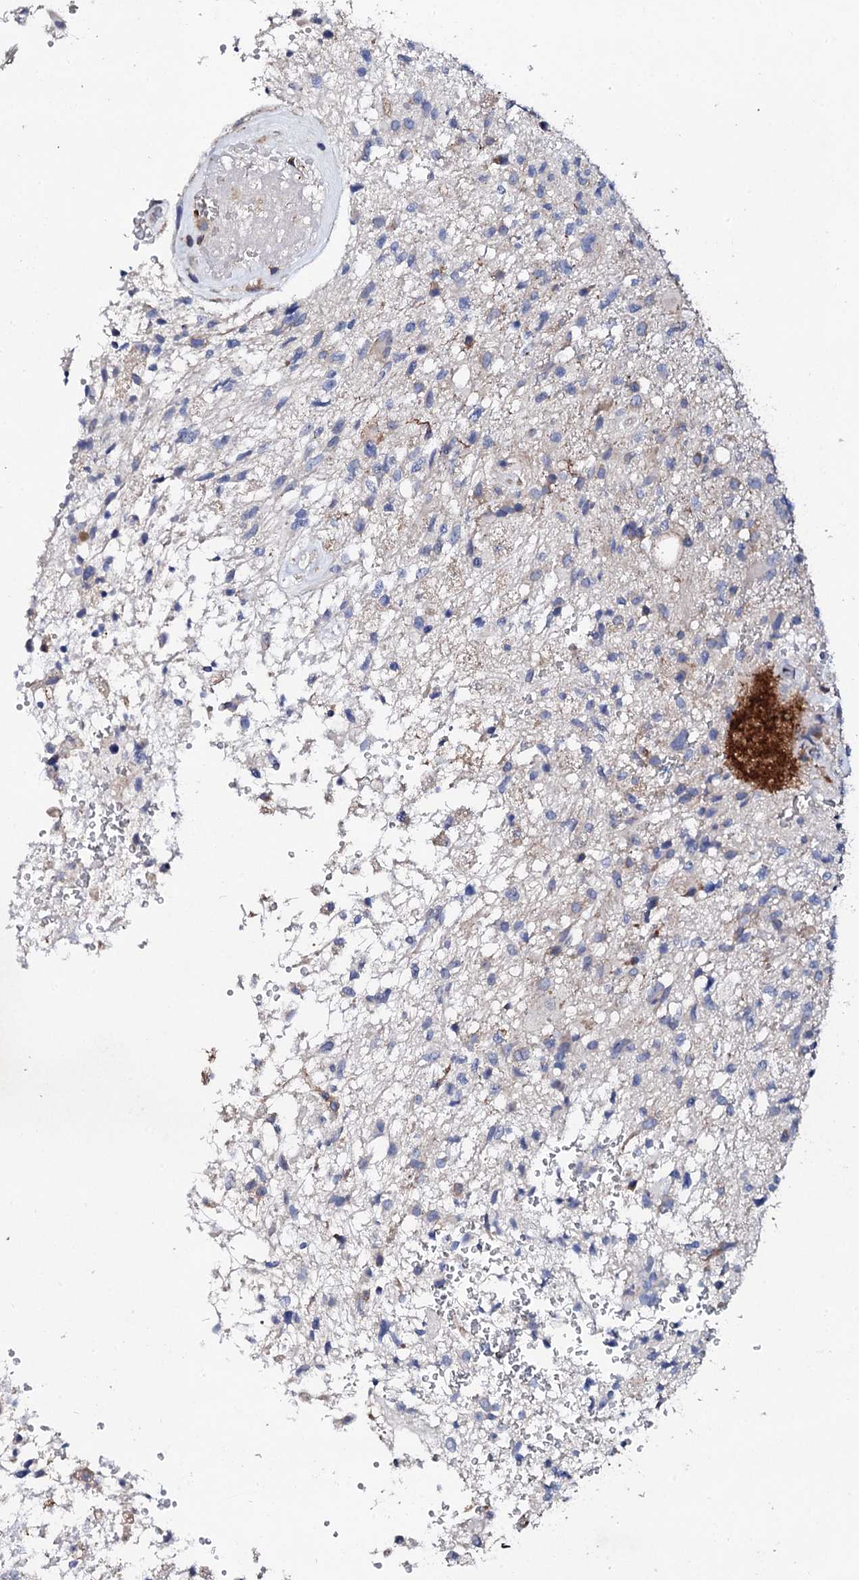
{"staining": {"intensity": "negative", "quantity": "none", "location": "none"}, "tissue": "glioma", "cell_type": "Tumor cells", "image_type": "cancer", "snomed": [{"axis": "morphology", "description": "Glioma, malignant, High grade"}, {"axis": "topography", "description": "Brain"}], "caption": "Immunohistochemistry (IHC) micrograph of glioma stained for a protein (brown), which shows no staining in tumor cells.", "gene": "DBX1", "patient": {"sex": "male", "age": 56}}